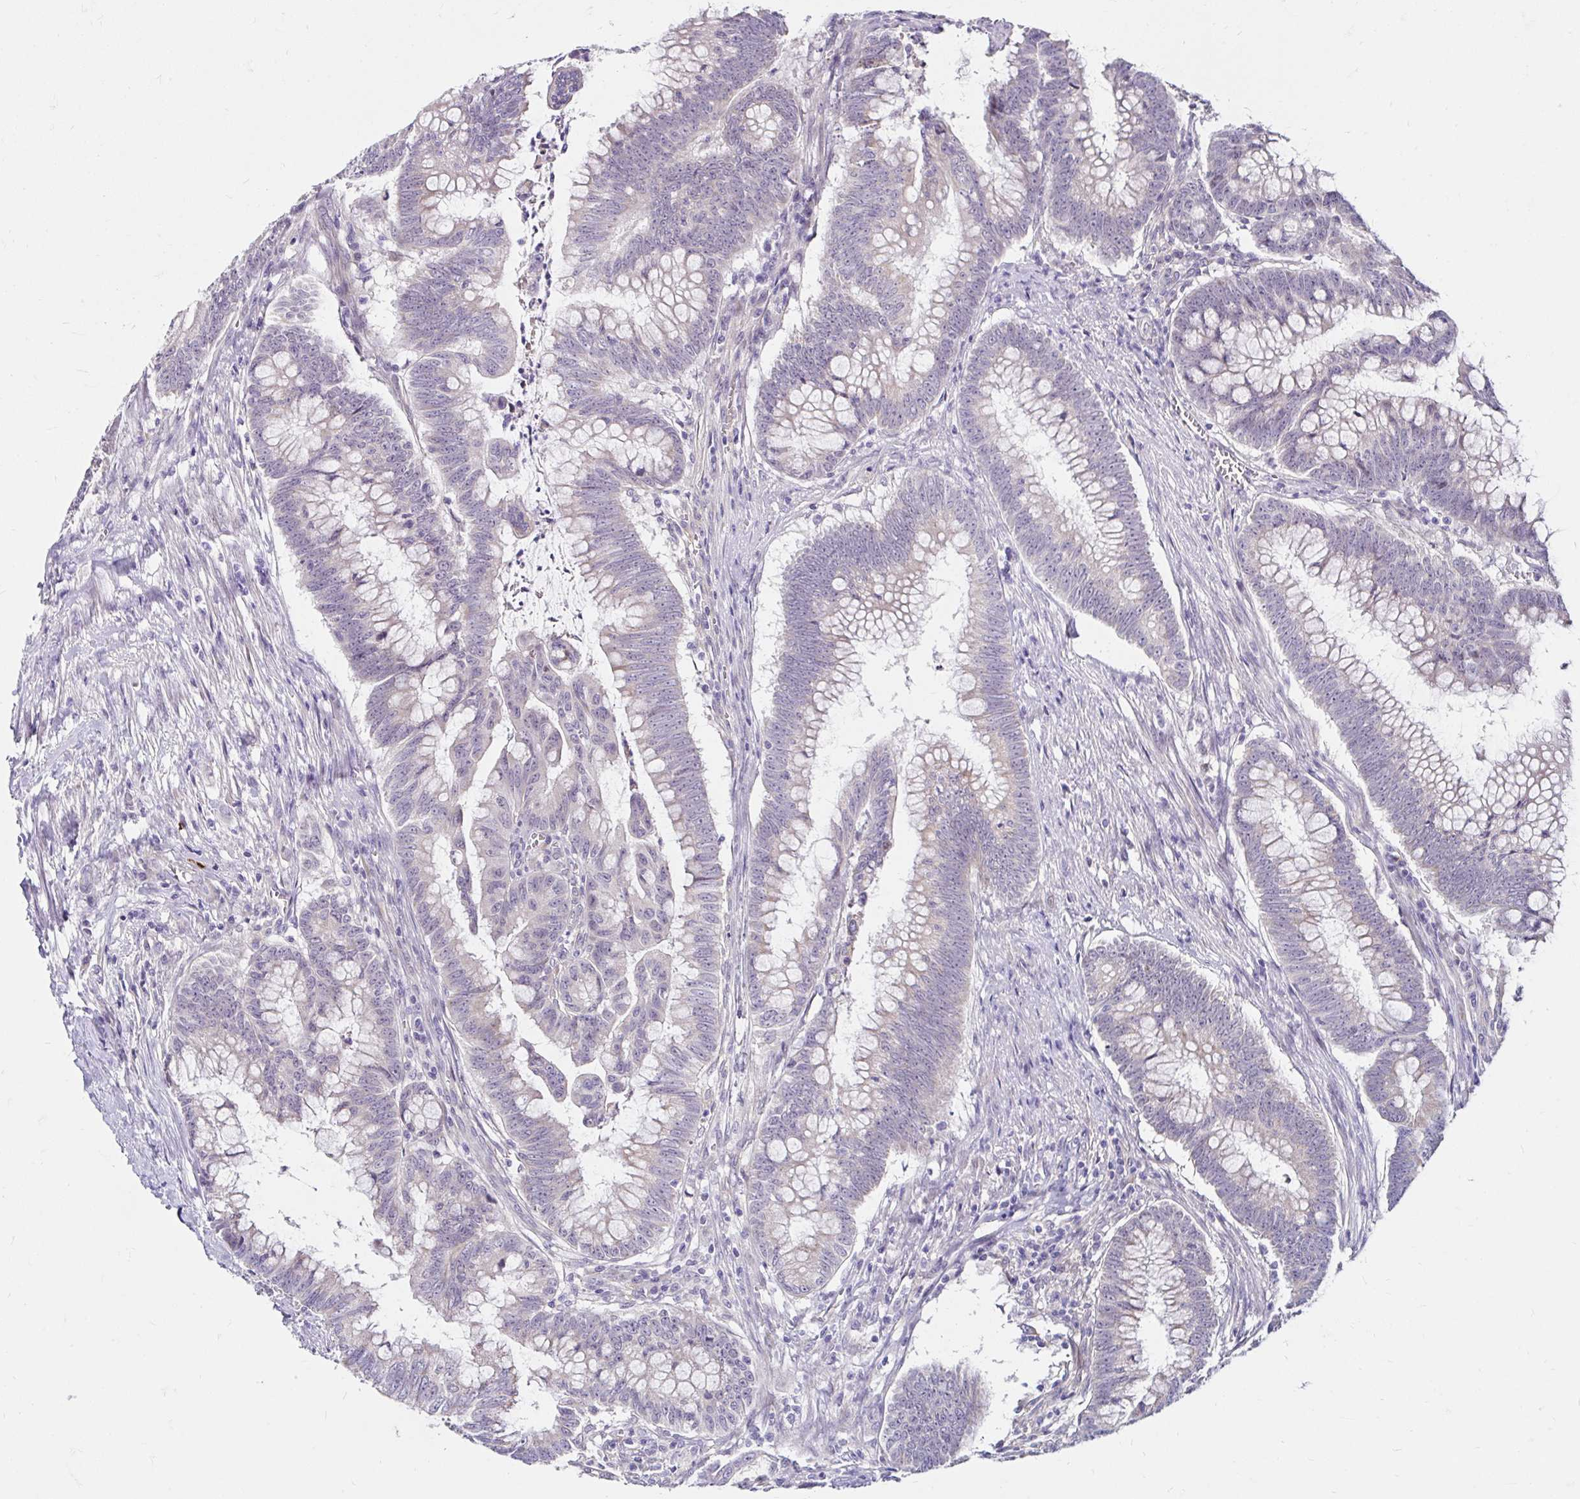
{"staining": {"intensity": "negative", "quantity": "none", "location": "none"}, "tissue": "colorectal cancer", "cell_type": "Tumor cells", "image_type": "cancer", "snomed": [{"axis": "morphology", "description": "Adenocarcinoma, NOS"}, {"axis": "topography", "description": "Colon"}], "caption": "Immunohistochemical staining of human colorectal adenocarcinoma exhibits no significant staining in tumor cells.", "gene": "GUCY1A1", "patient": {"sex": "male", "age": 62}}